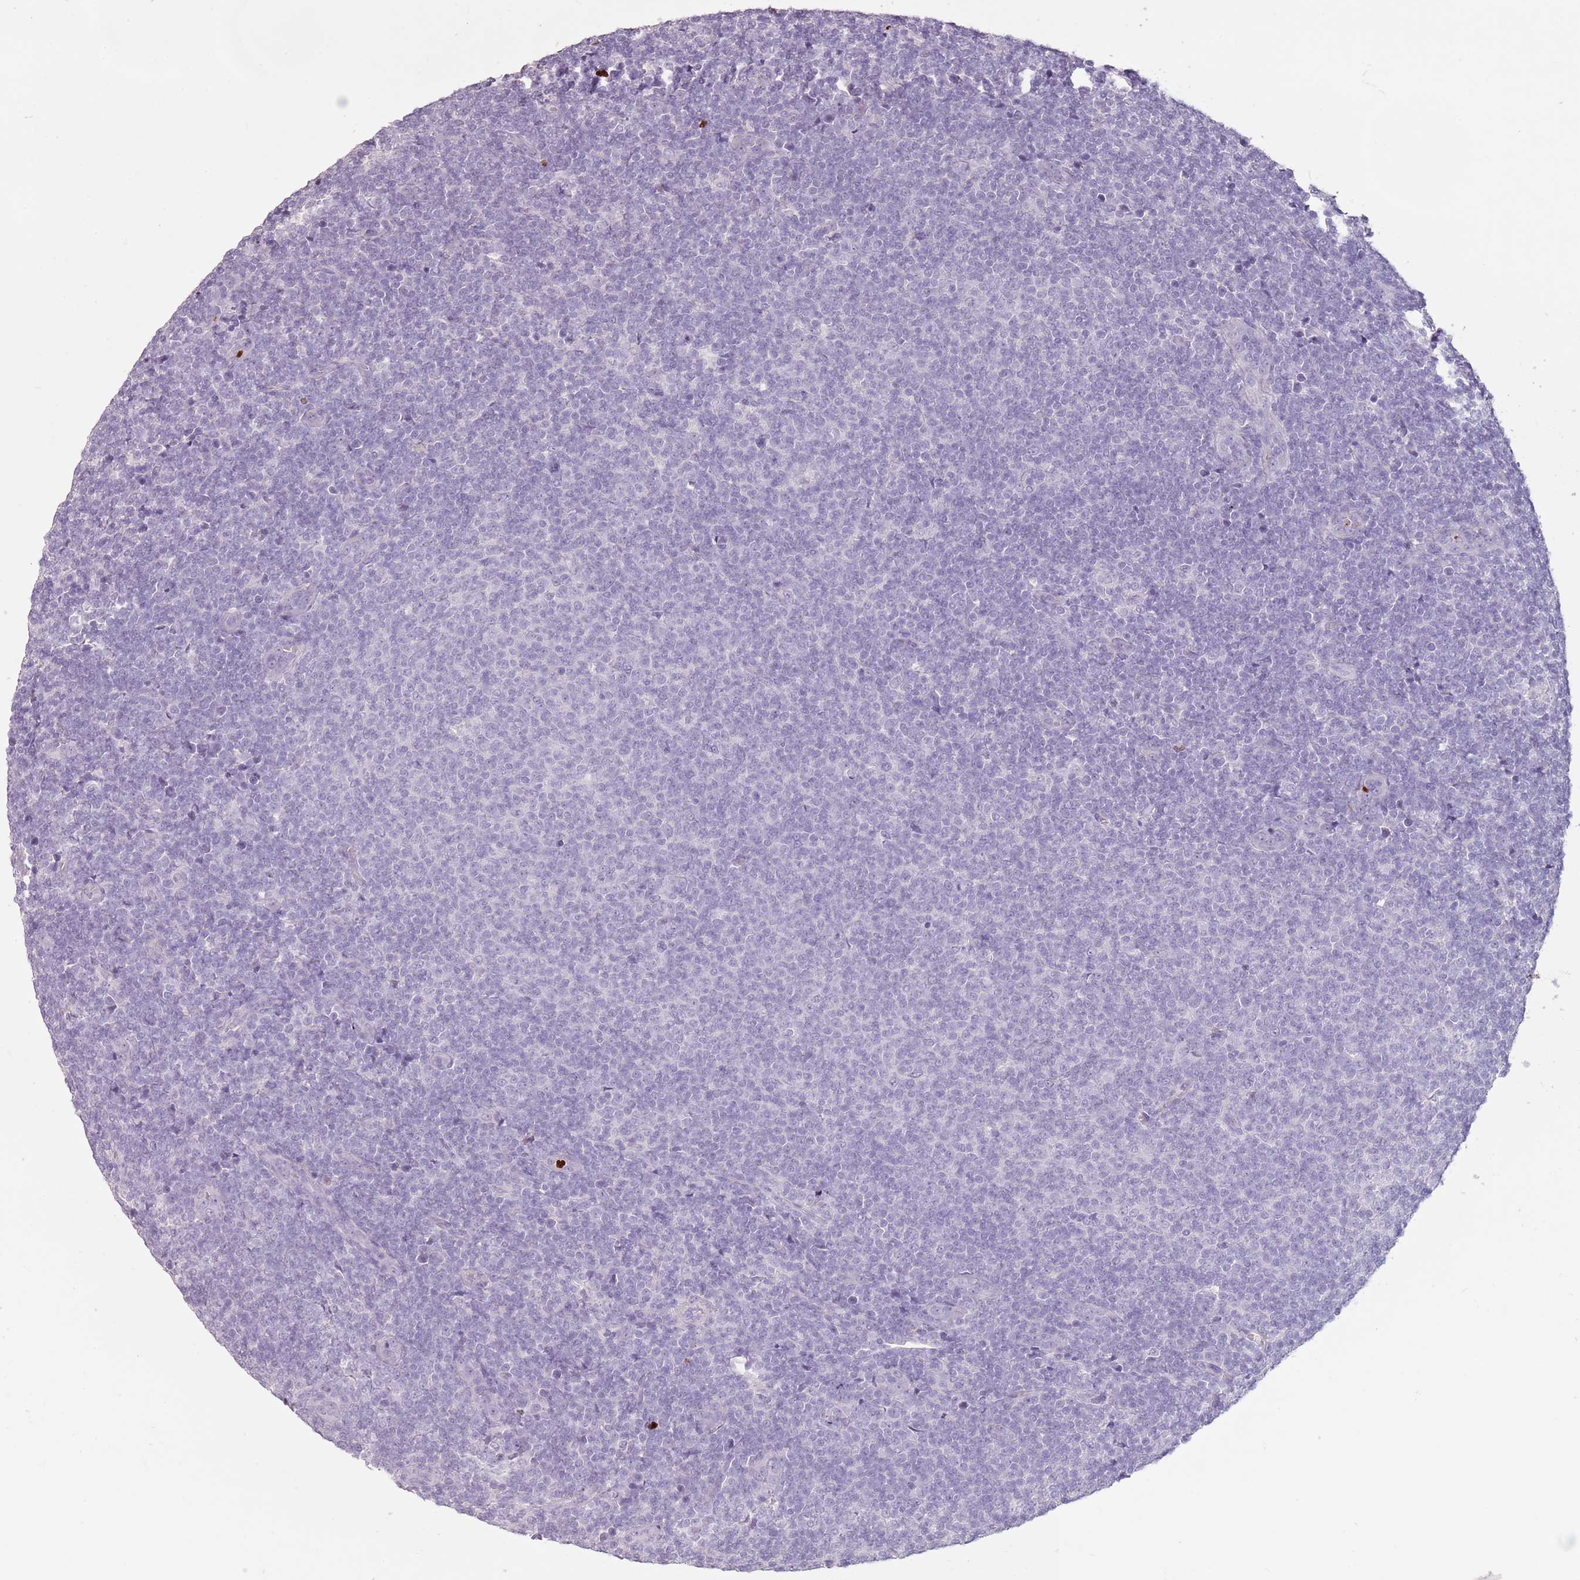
{"staining": {"intensity": "negative", "quantity": "none", "location": "none"}, "tissue": "lymphoma", "cell_type": "Tumor cells", "image_type": "cancer", "snomed": [{"axis": "morphology", "description": "Malignant lymphoma, non-Hodgkin's type, Low grade"}, {"axis": "topography", "description": "Lymph node"}], "caption": "Tumor cells show no significant expression in lymphoma. Brightfield microscopy of IHC stained with DAB (3,3'-diaminobenzidine) (brown) and hematoxylin (blue), captured at high magnification.", "gene": "CELF6", "patient": {"sex": "male", "age": 66}}